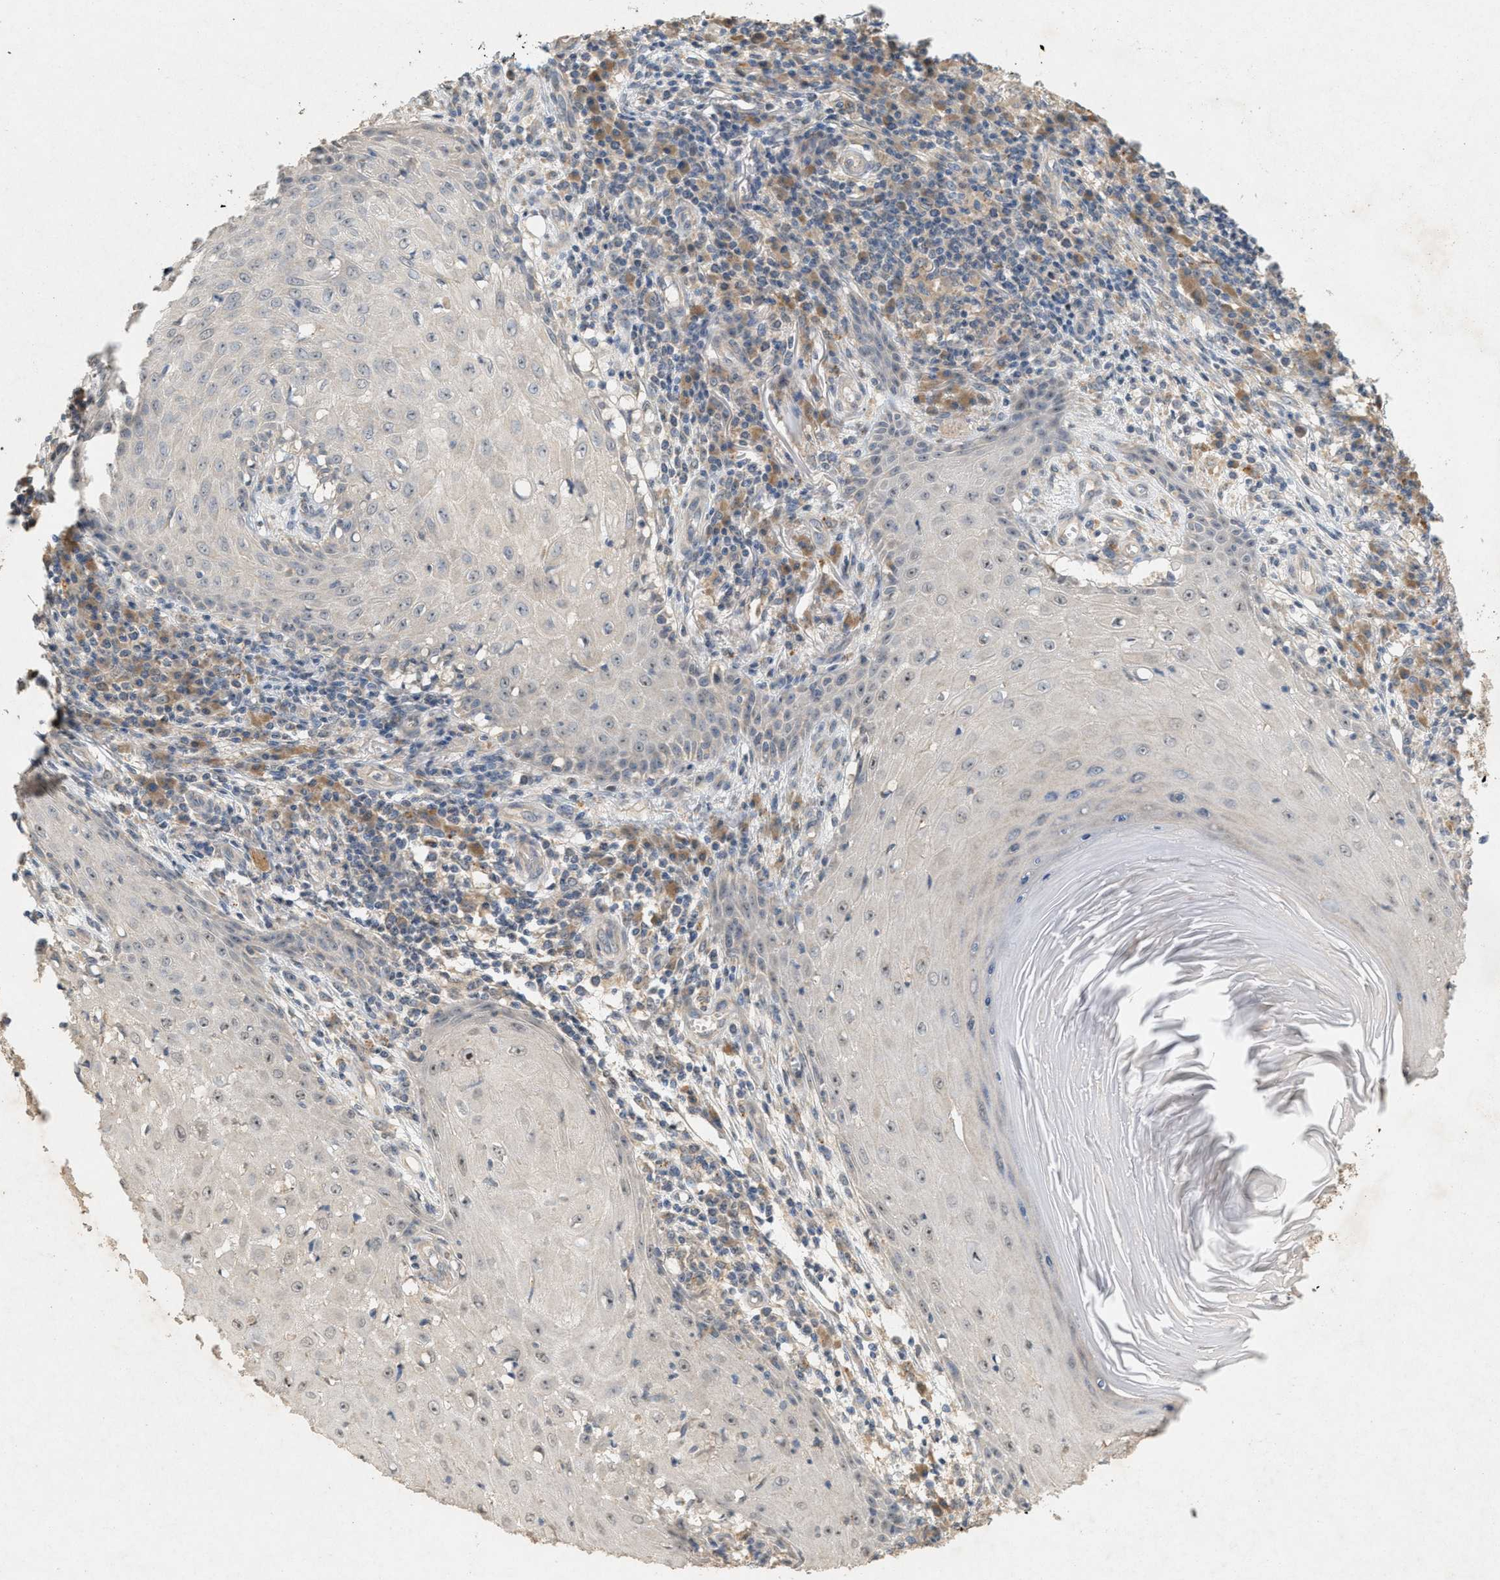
{"staining": {"intensity": "negative", "quantity": "none", "location": "none"}, "tissue": "skin cancer", "cell_type": "Tumor cells", "image_type": "cancer", "snomed": [{"axis": "morphology", "description": "Squamous cell carcinoma, NOS"}, {"axis": "topography", "description": "Skin"}], "caption": "DAB immunohistochemical staining of squamous cell carcinoma (skin) shows no significant expression in tumor cells.", "gene": "DCAF7", "patient": {"sex": "female", "age": 73}}